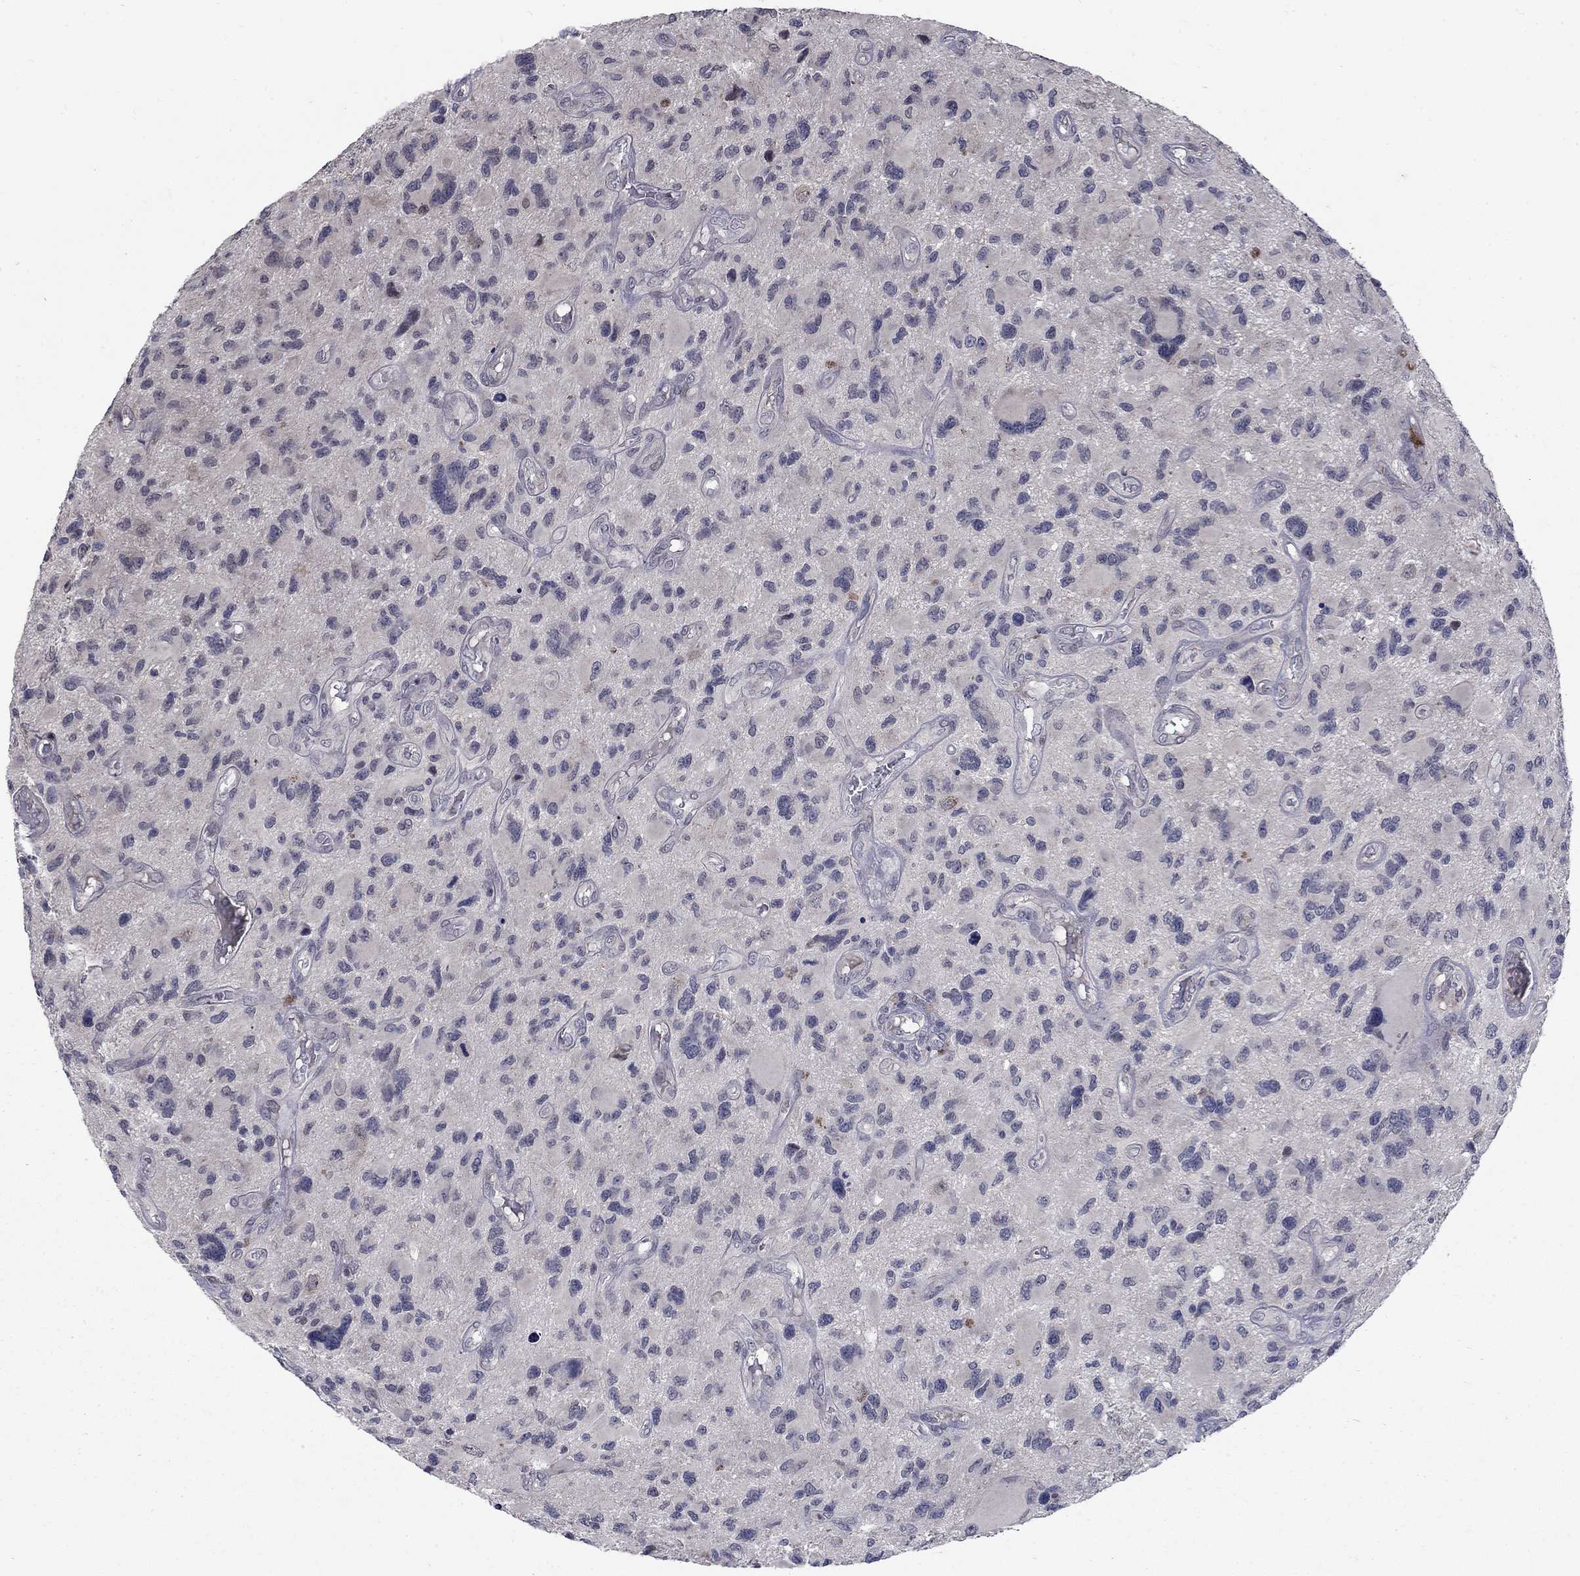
{"staining": {"intensity": "negative", "quantity": "none", "location": "none"}, "tissue": "glioma", "cell_type": "Tumor cells", "image_type": "cancer", "snomed": [{"axis": "morphology", "description": "Glioma, malignant, NOS"}, {"axis": "morphology", "description": "Glioma, malignant, High grade"}, {"axis": "topography", "description": "Brain"}], "caption": "Immunohistochemistry micrograph of human malignant glioma (high-grade) stained for a protein (brown), which displays no positivity in tumor cells.", "gene": "FAM3B", "patient": {"sex": "female", "age": 71}}